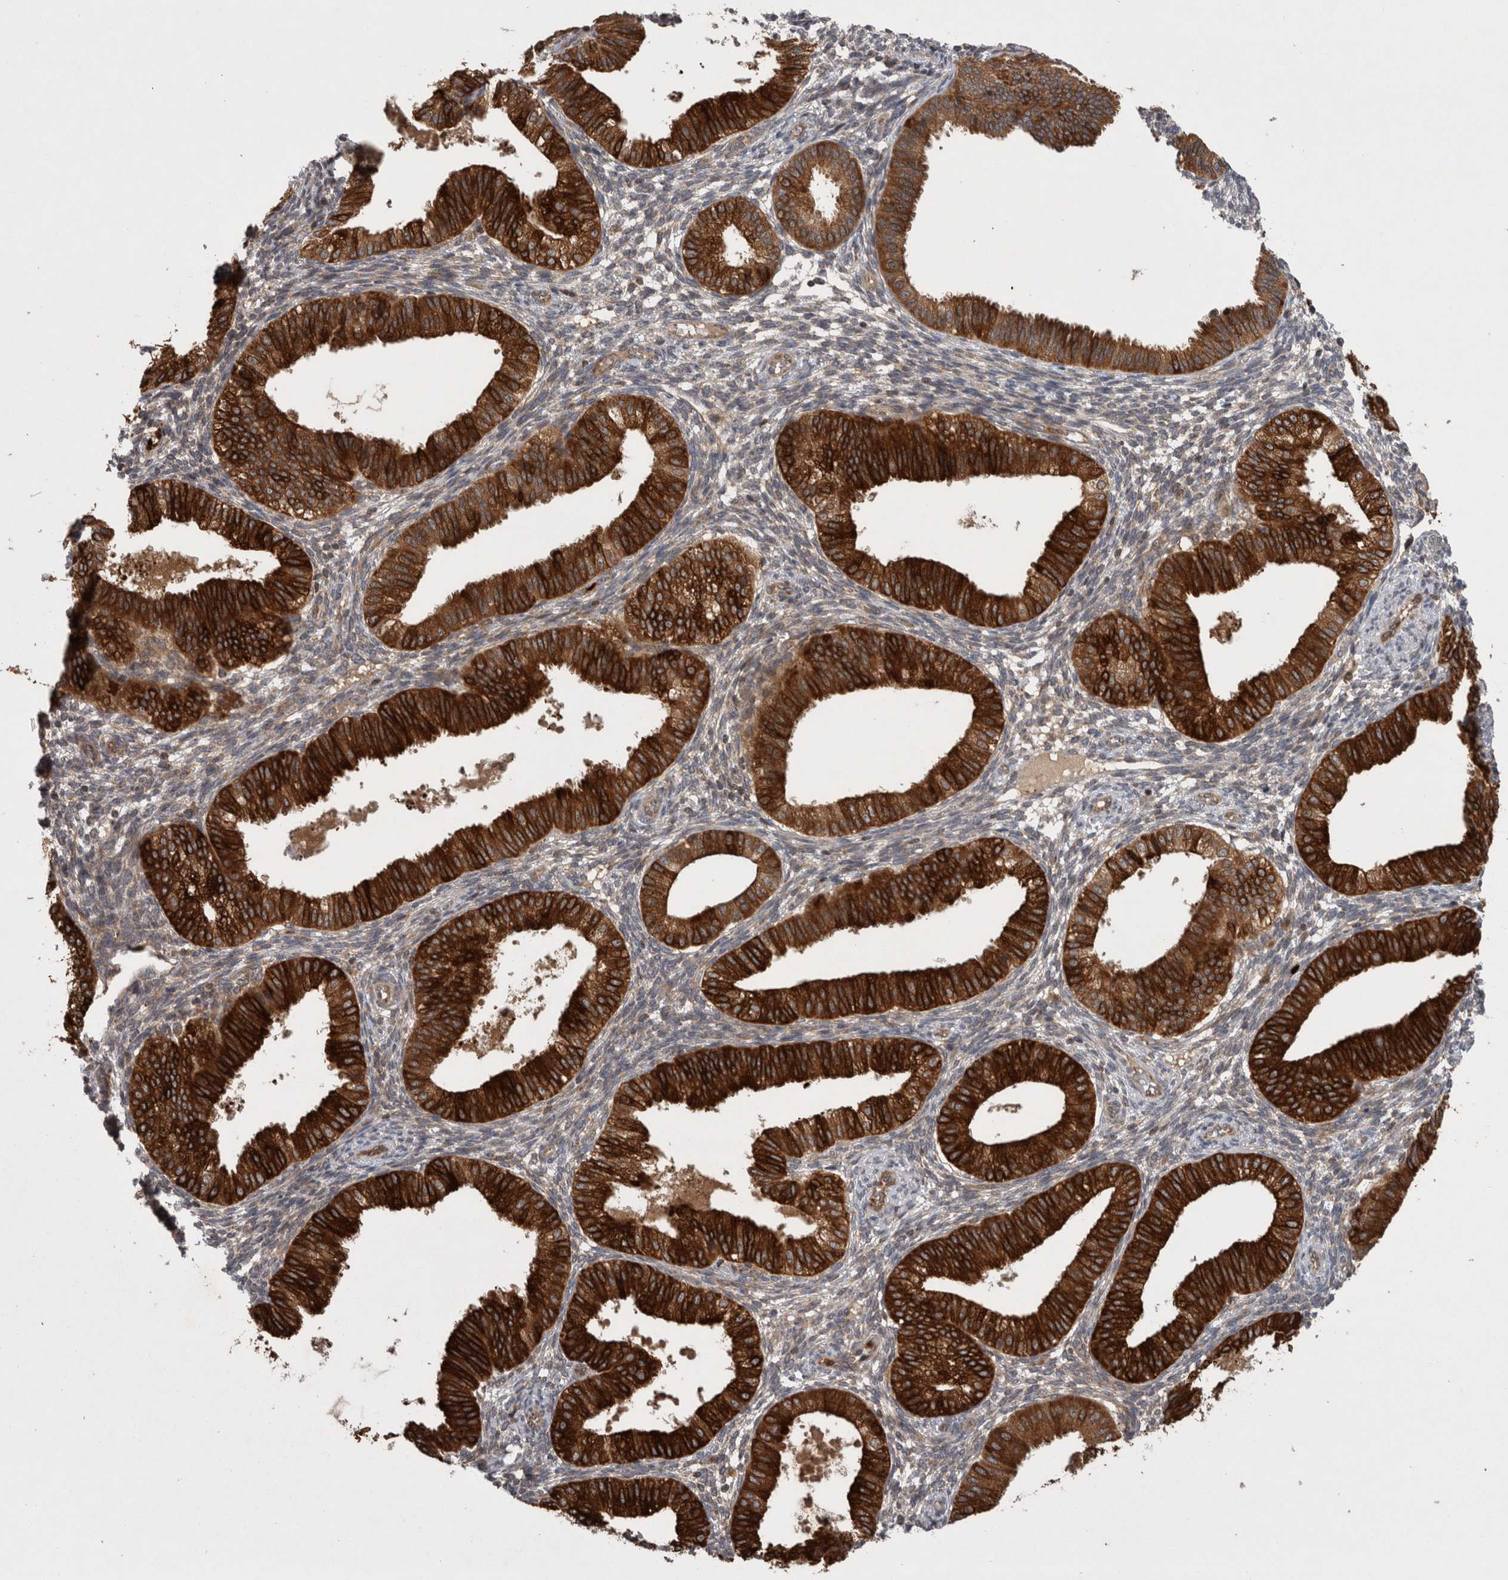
{"staining": {"intensity": "weak", "quantity": "25%-75%", "location": "cytoplasmic/membranous"}, "tissue": "endometrium", "cell_type": "Cells in endometrial stroma", "image_type": "normal", "snomed": [{"axis": "morphology", "description": "Normal tissue, NOS"}, {"axis": "topography", "description": "Endometrium"}], "caption": "Weak cytoplasmic/membranous staining for a protein is seen in approximately 25%-75% of cells in endometrial stroma of unremarkable endometrium using immunohistochemistry.", "gene": "PDCD2", "patient": {"sex": "female", "age": 39}}